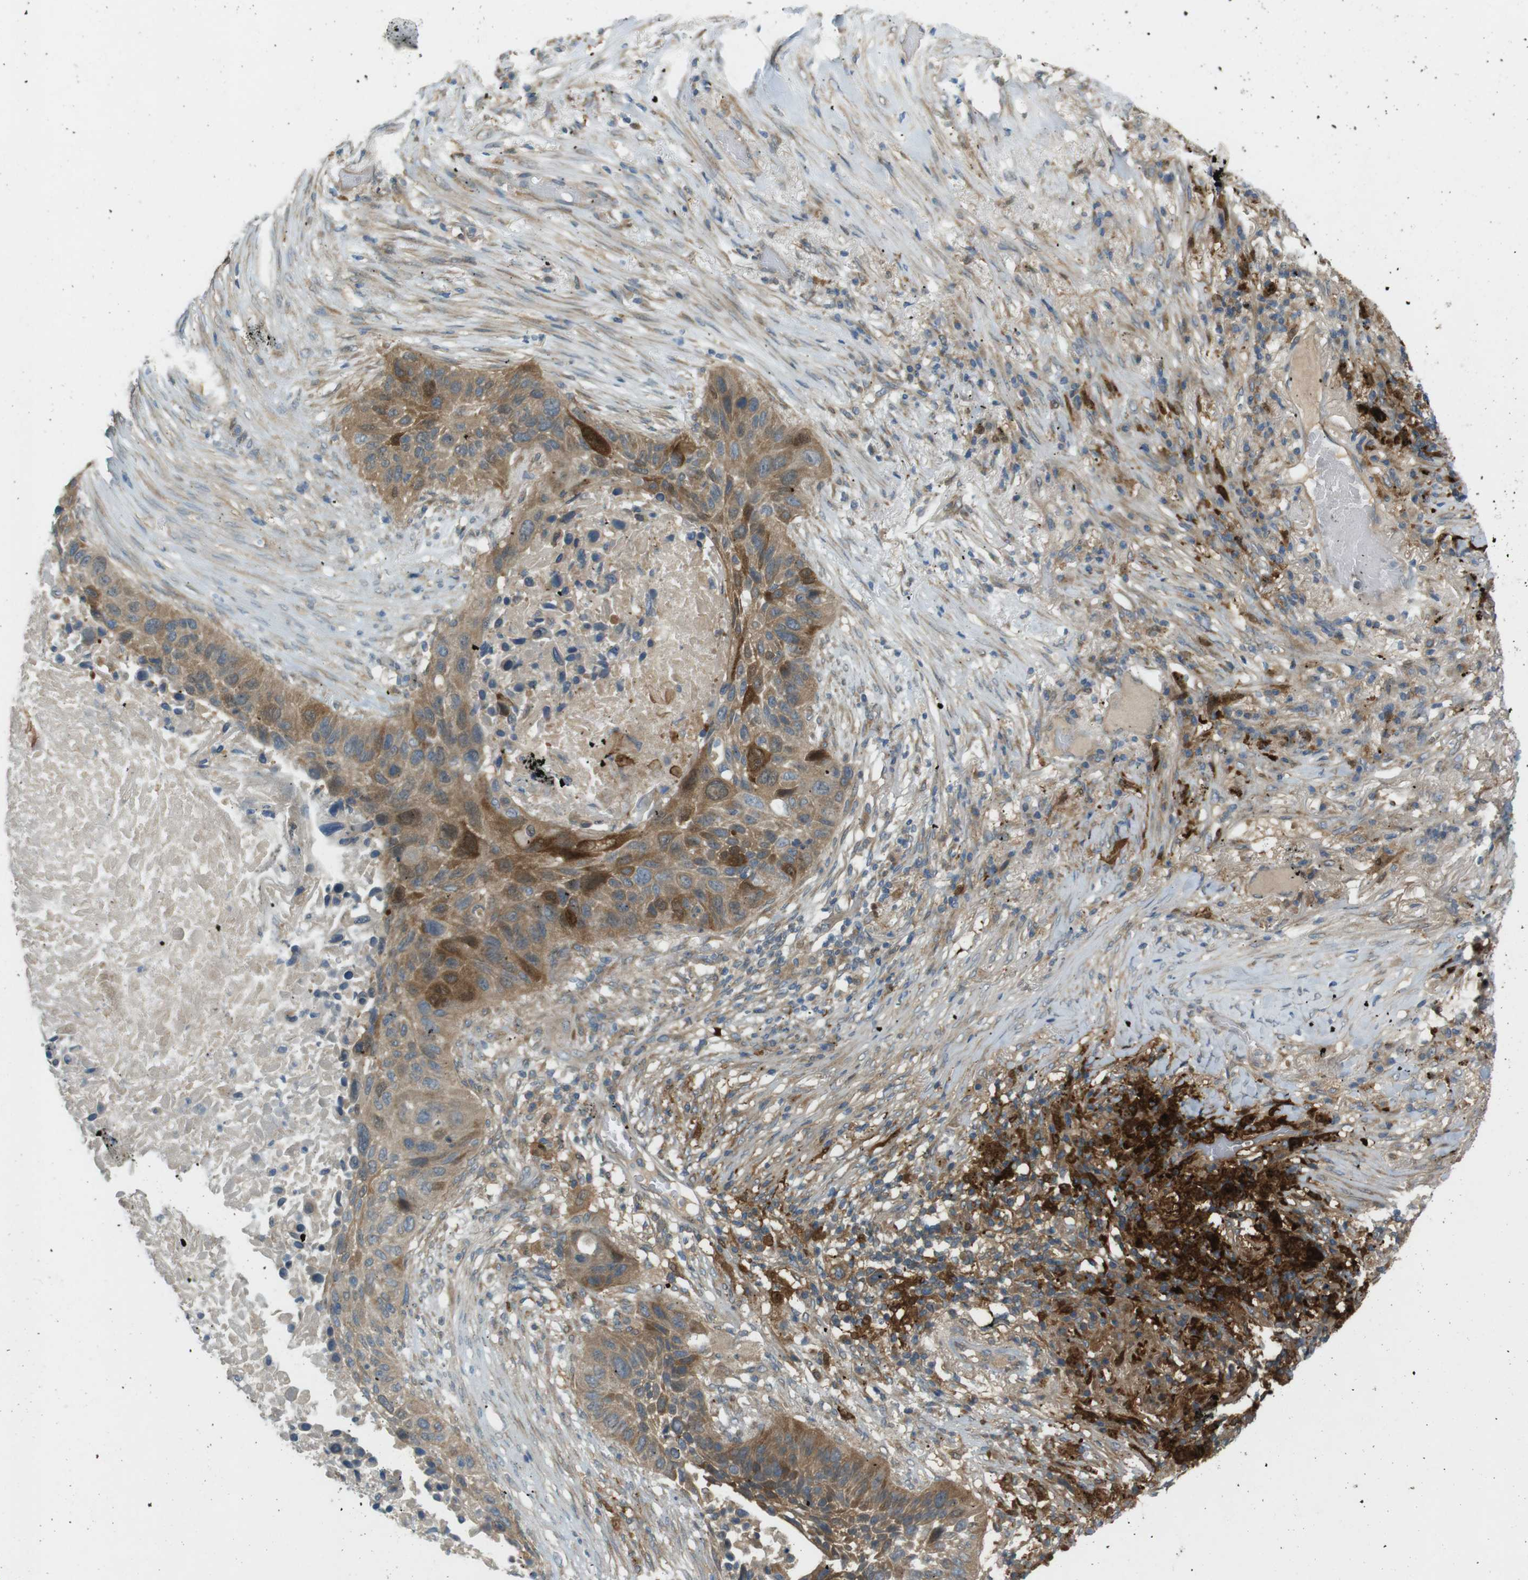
{"staining": {"intensity": "moderate", "quantity": ">75%", "location": "cytoplasmic/membranous"}, "tissue": "lung cancer", "cell_type": "Tumor cells", "image_type": "cancer", "snomed": [{"axis": "morphology", "description": "Squamous cell carcinoma, NOS"}, {"axis": "topography", "description": "Lung"}], "caption": "The image exhibits immunohistochemical staining of lung squamous cell carcinoma. There is moderate cytoplasmic/membranous staining is appreciated in about >75% of tumor cells. (brown staining indicates protein expression, while blue staining denotes nuclei).", "gene": "TMEM41B", "patient": {"sex": "male", "age": 57}}